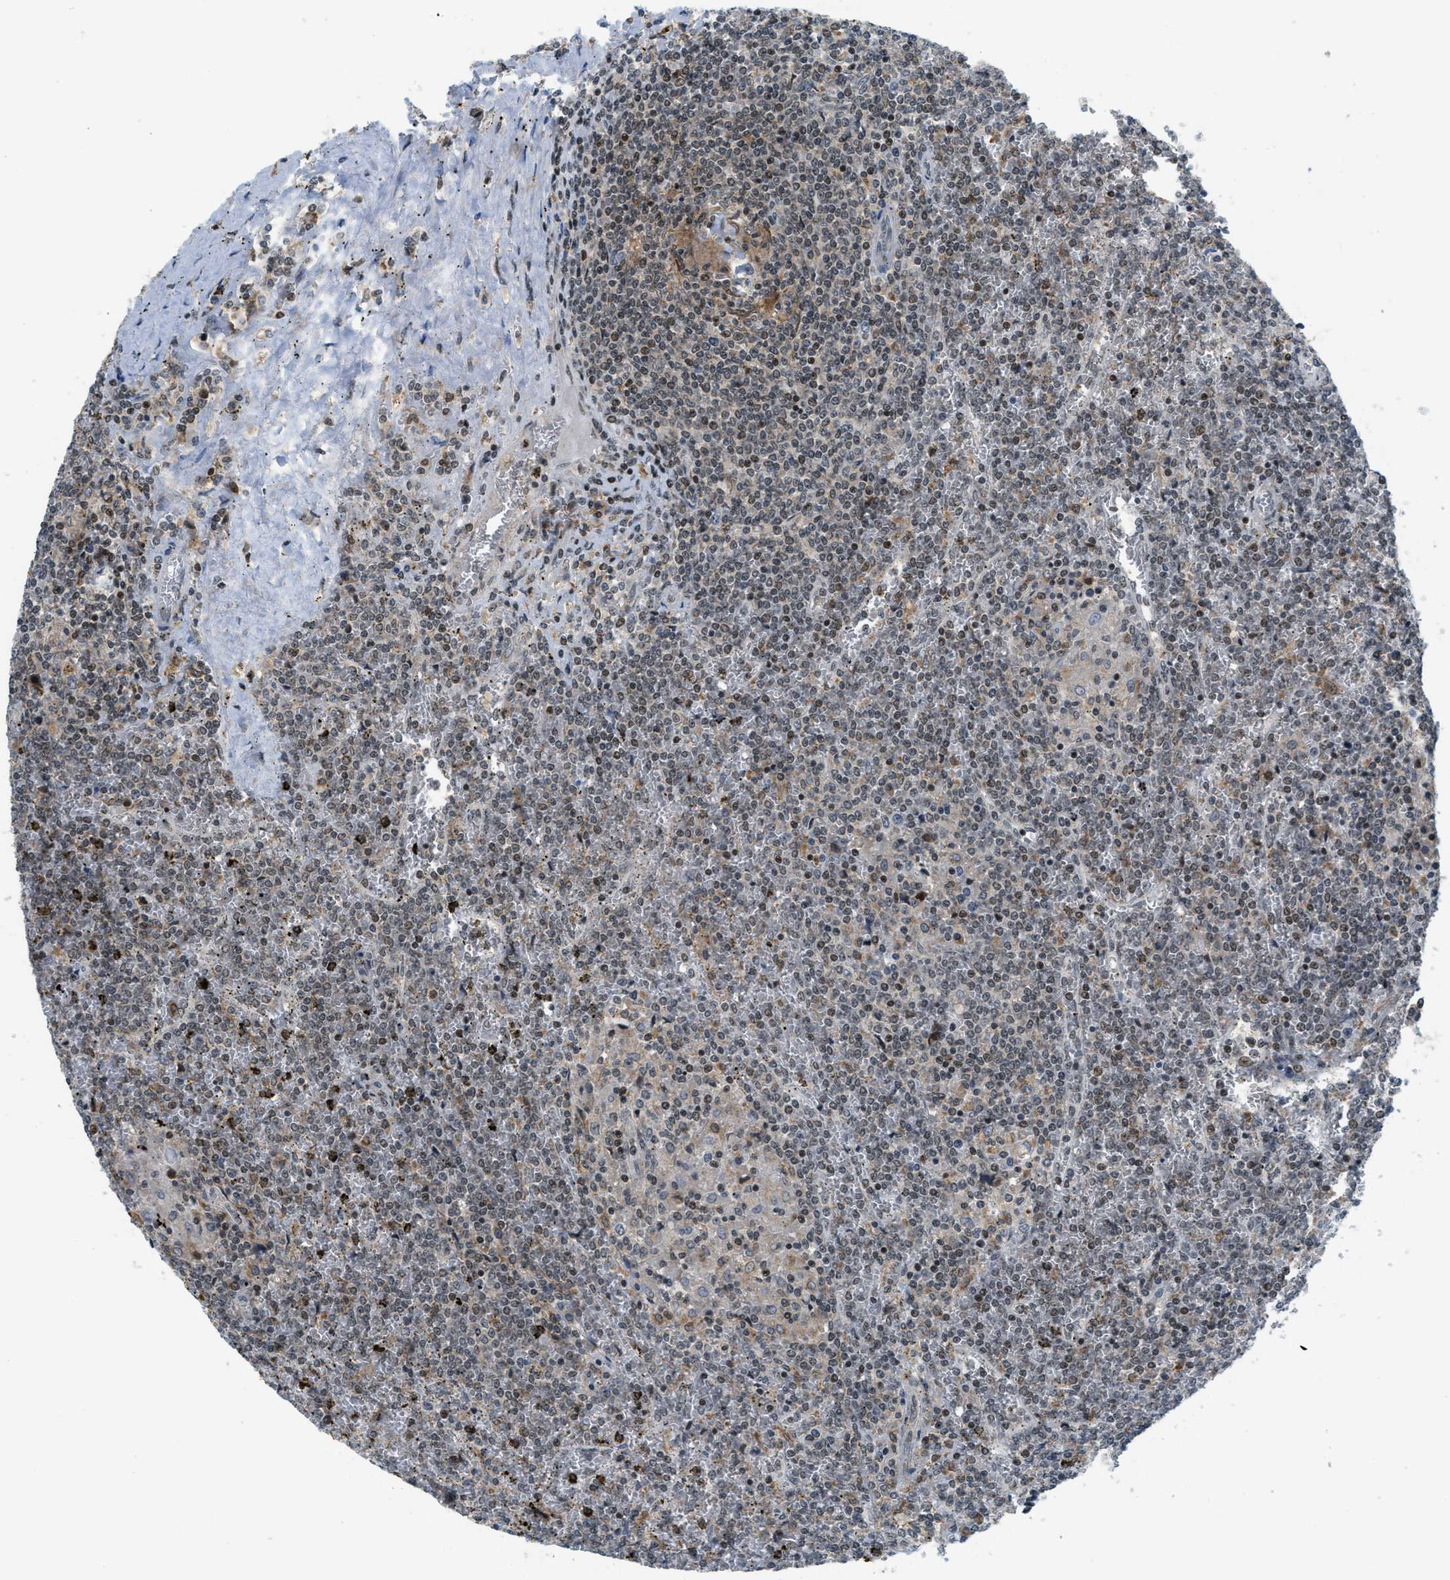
{"staining": {"intensity": "moderate", "quantity": "25%-75%", "location": "nuclear"}, "tissue": "lymphoma", "cell_type": "Tumor cells", "image_type": "cancer", "snomed": [{"axis": "morphology", "description": "Malignant lymphoma, non-Hodgkin's type, Low grade"}, {"axis": "topography", "description": "Spleen"}], "caption": "The histopathology image reveals a brown stain indicating the presence of a protein in the nuclear of tumor cells in lymphoma.", "gene": "ING1", "patient": {"sex": "female", "age": 19}}